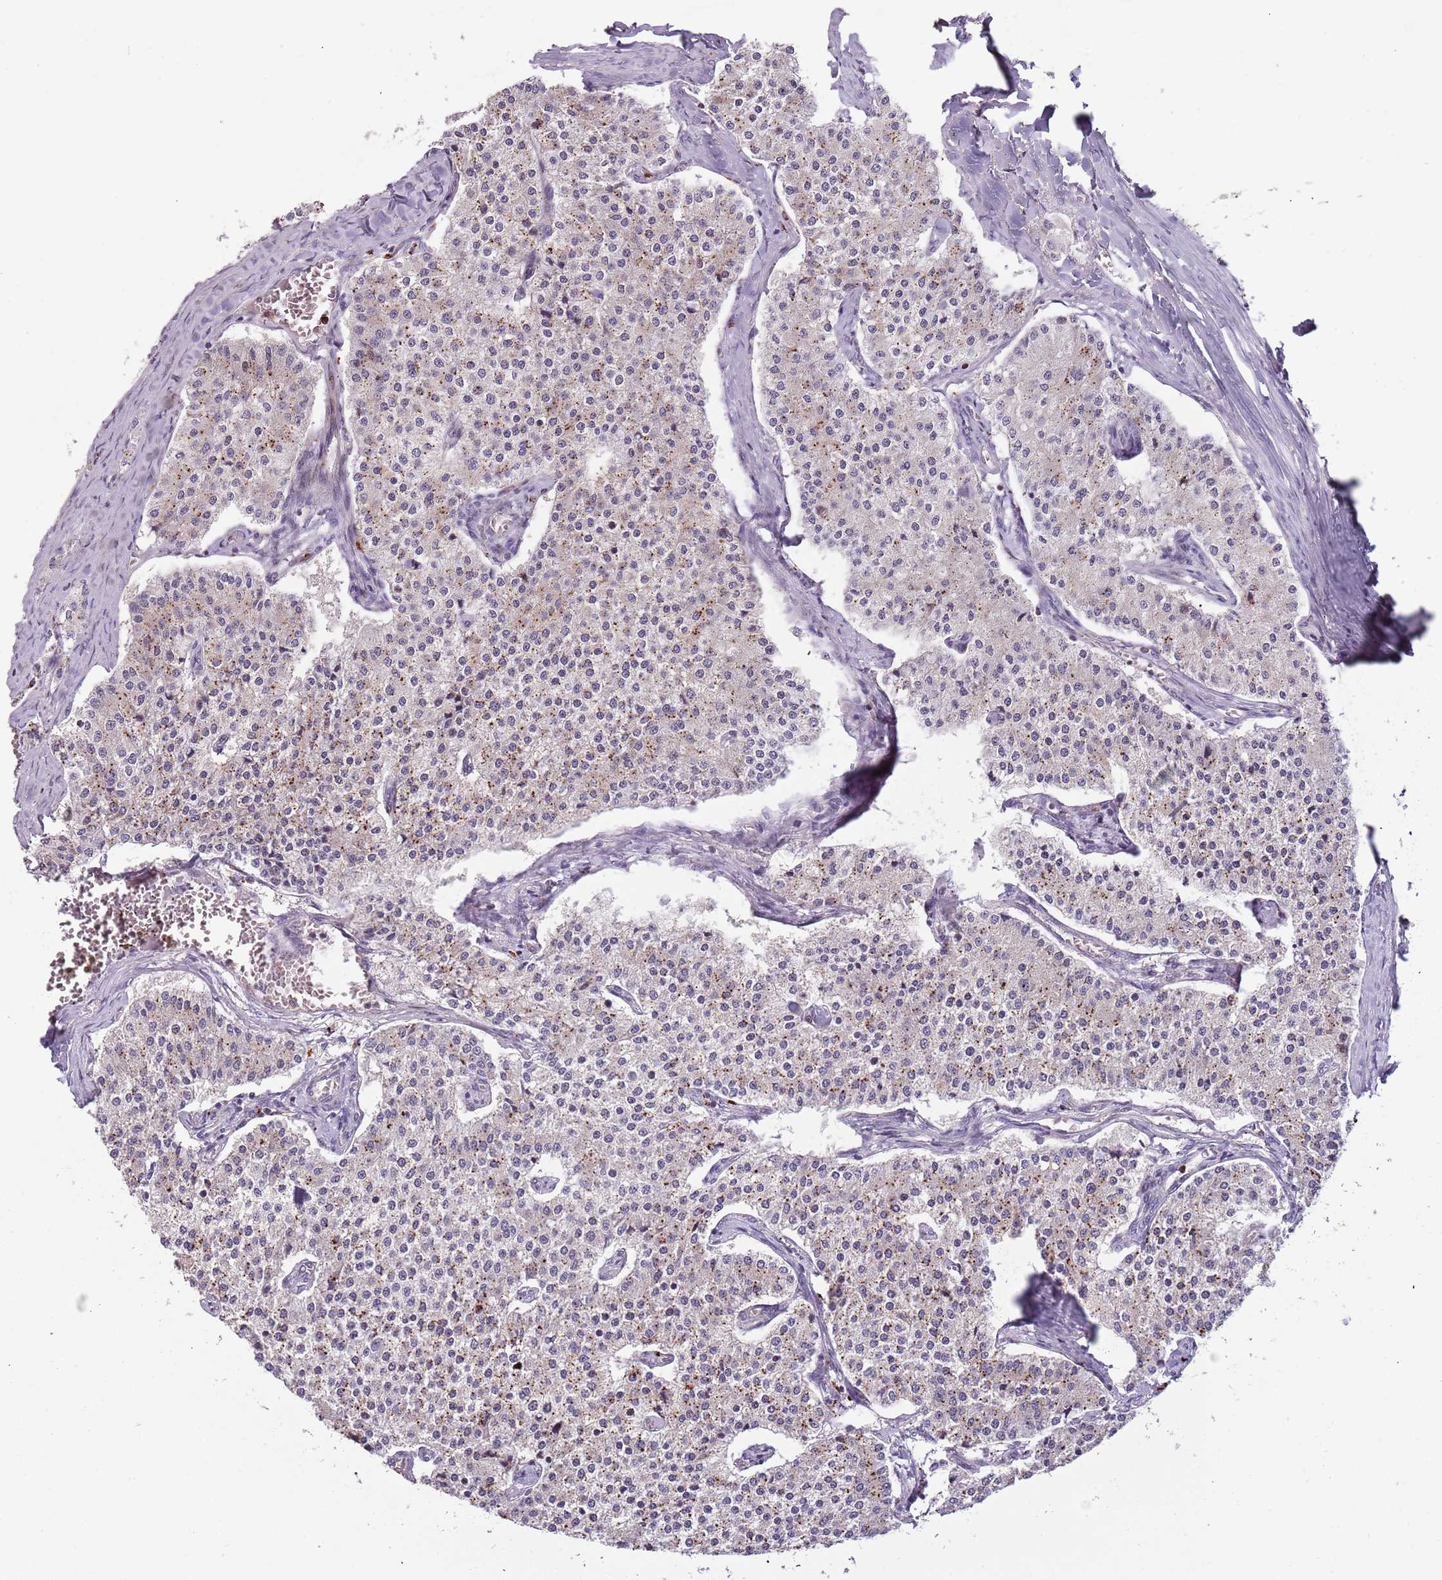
{"staining": {"intensity": "negative", "quantity": "none", "location": "none"}, "tissue": "carcinoid", "cell_type": "Tumor cells", "image_type": "cancer", "snomed": [{"axis": "morphology", "description": "Carcinoid, malignant, NOS"}, {"axis": "topography", "description": "Colon"}], "caption": "Human carcinoid stained for a protein using immunohistochemistry displays no positivity in tumor cells.", "gene": "ULK3", "patient": {"sex": "female", "age": 52}}